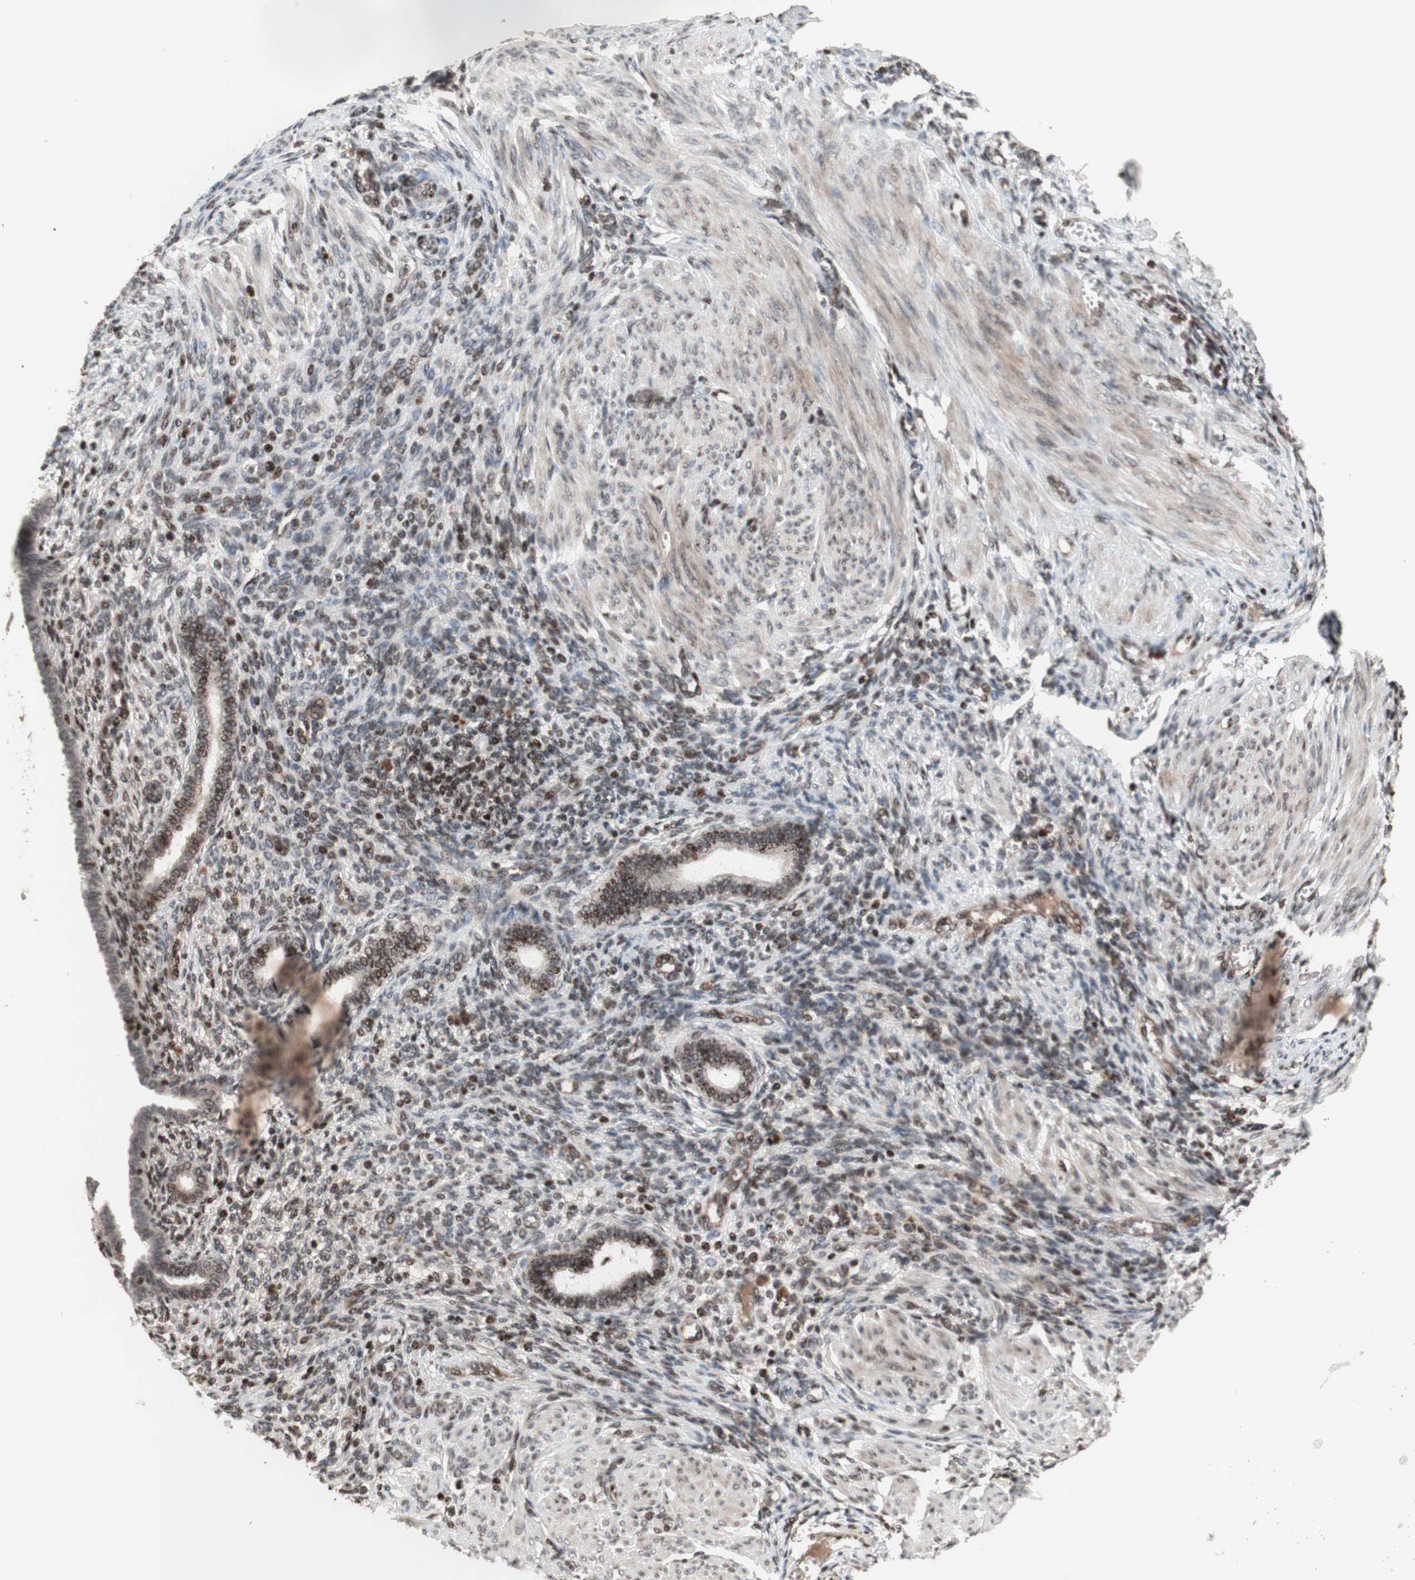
{"staining": {"intensity": "moderate", "quantity": "25%-75%", "location": "nuclear"}, "tissue": "endometrium", "cell_type": "Cells in endometrial stroma", "image_type": "normal", "snomed": [{"axis": "morphology", "description": "Normal tissue, NOS"}, {"axis": "topography", "description": "Endometrium"}], "caption": "IHC photomicrograph of normal endometrium: endometrium stained using IHC exhibits medium levels of moderate protein expression localized specifically in the nuclear of cells in endometrial stroma, appearing as a nuclear brown color.", "gene": "POLA1", "patient": {"sex": "female", "age": 72}}